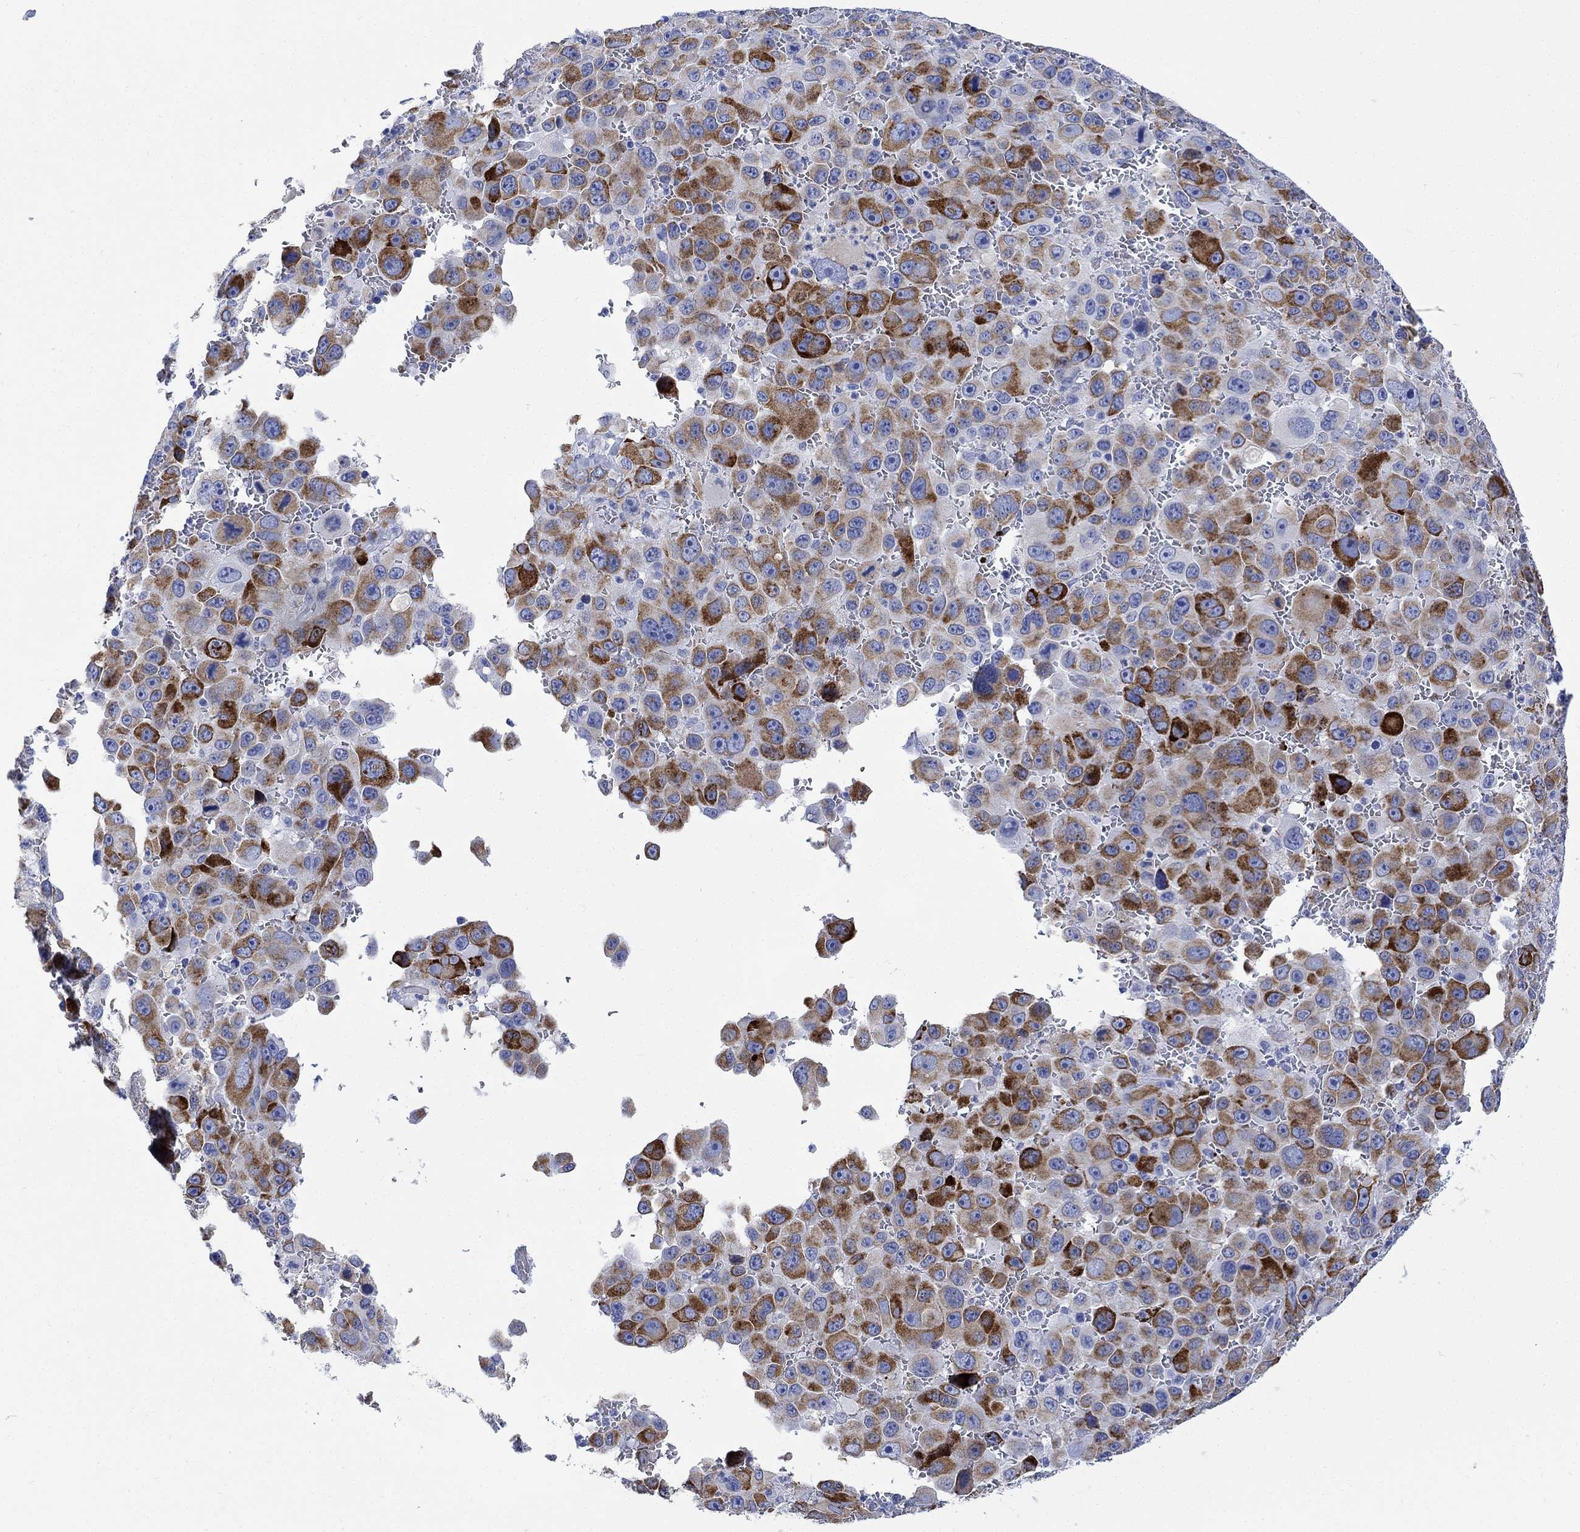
{"staining": {"intensity": "strong", "quantity": "25%-75%", "location": "cytoplasmic/membranous"}, "tissue": "melanoma", "cell_type": "Tumor cells", "image_type": "cancer", "snomed": [{"axis": "morphology", "description": "Malignant melanoma, NOS"}, {"axis": "topography", "description": "Skin"}], "caption": "Protein expression by IHC demonstrates strong cytoplasmic/membranous expression in about 25%-75% of tumor cells in melanoma.", "gene": "MYL1", "patient": {"sex": "female", "age": 91}}